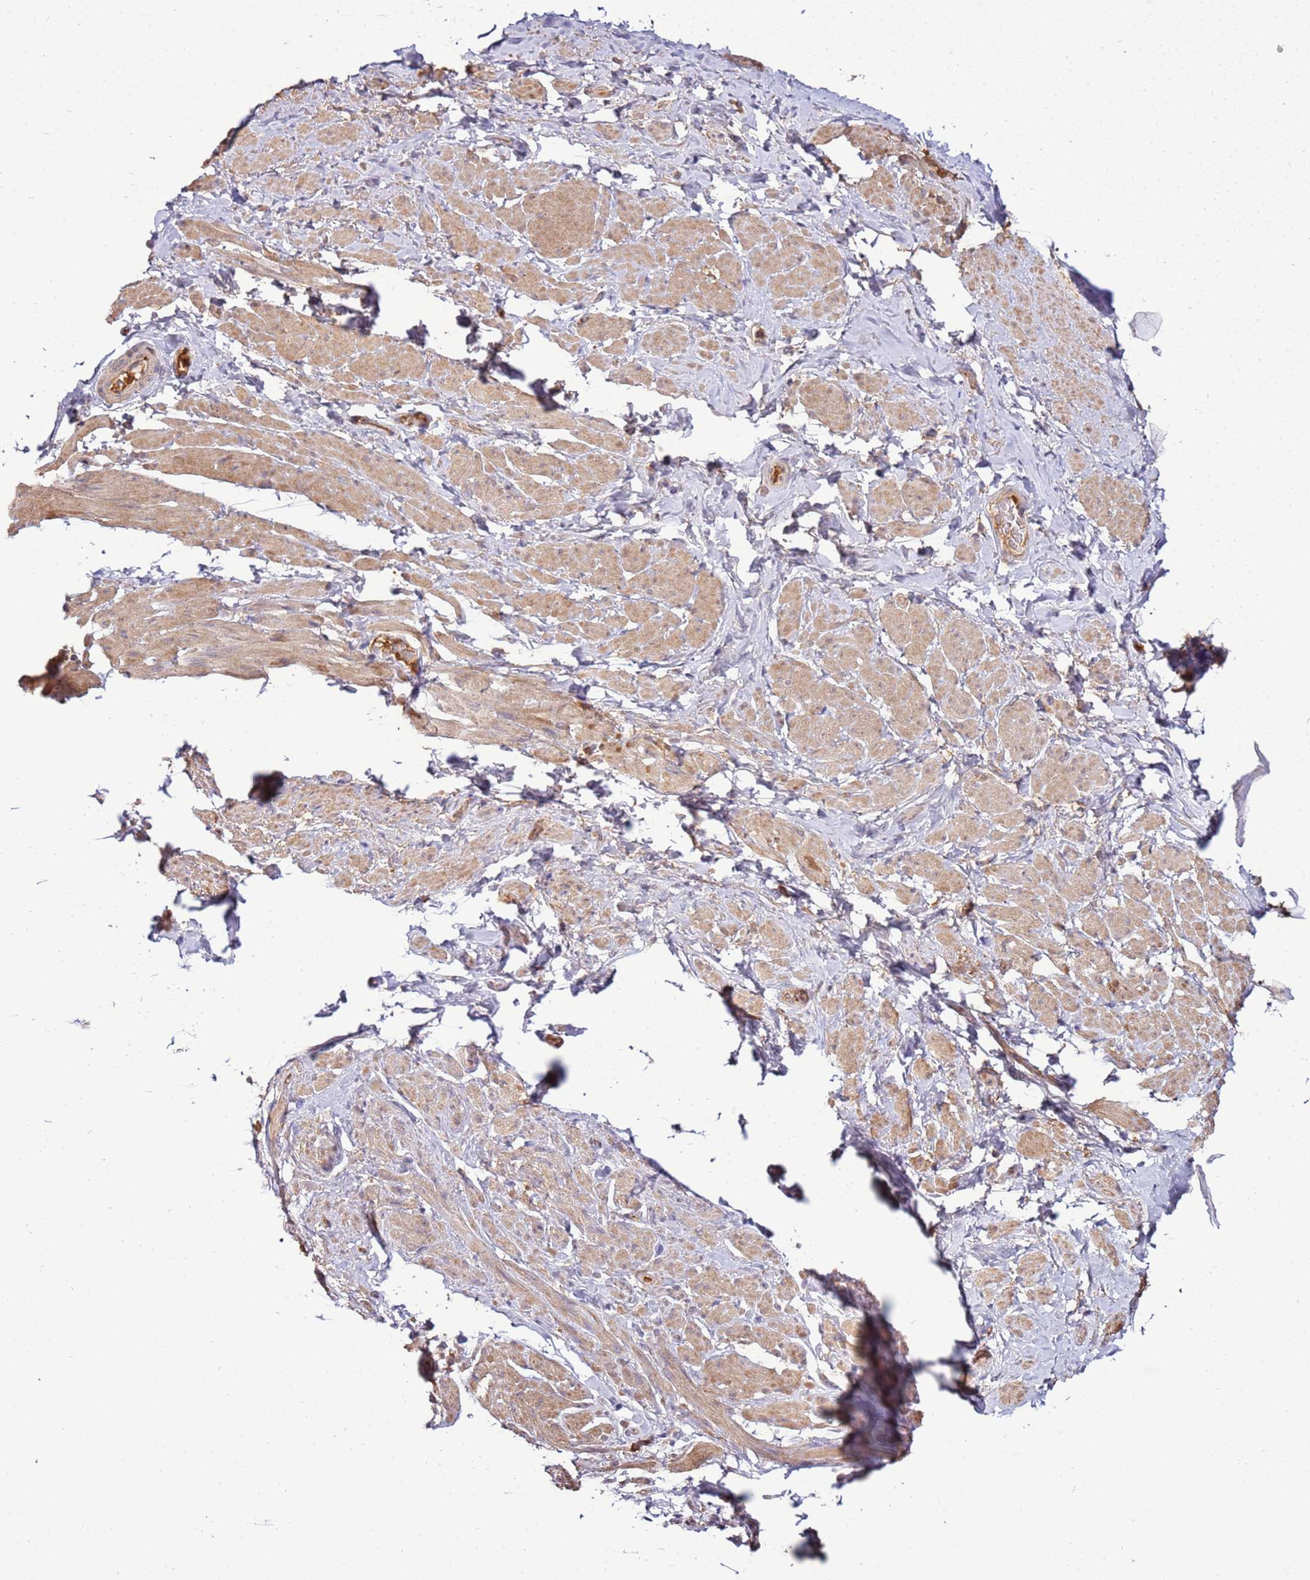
{"staining": {"intensity": "moderate", "quantity": "25%-75%", "location": "cytoplasmic/membranous"}, "tissue": "smooth muscle", "cell_type": "Smooth muscle cells", "image_type": "normal", "snomed": [{"axis": "morphology", "description": "Normal tissue, NOS"}, {"axis": "topography", "description": "Smooth muscle"}, {"axis": "topography", "description": "Peripheral nerve tissue"}], "caption": "Immunohistochemical staining of normal human smooth muscle exhibits medium levels of moderate cytoplasmic/membranous positivity in about 25%-75% of smooth muscle cells.", "gene": "ZNF624", "patient": {"sex": "male", "age": 69}}